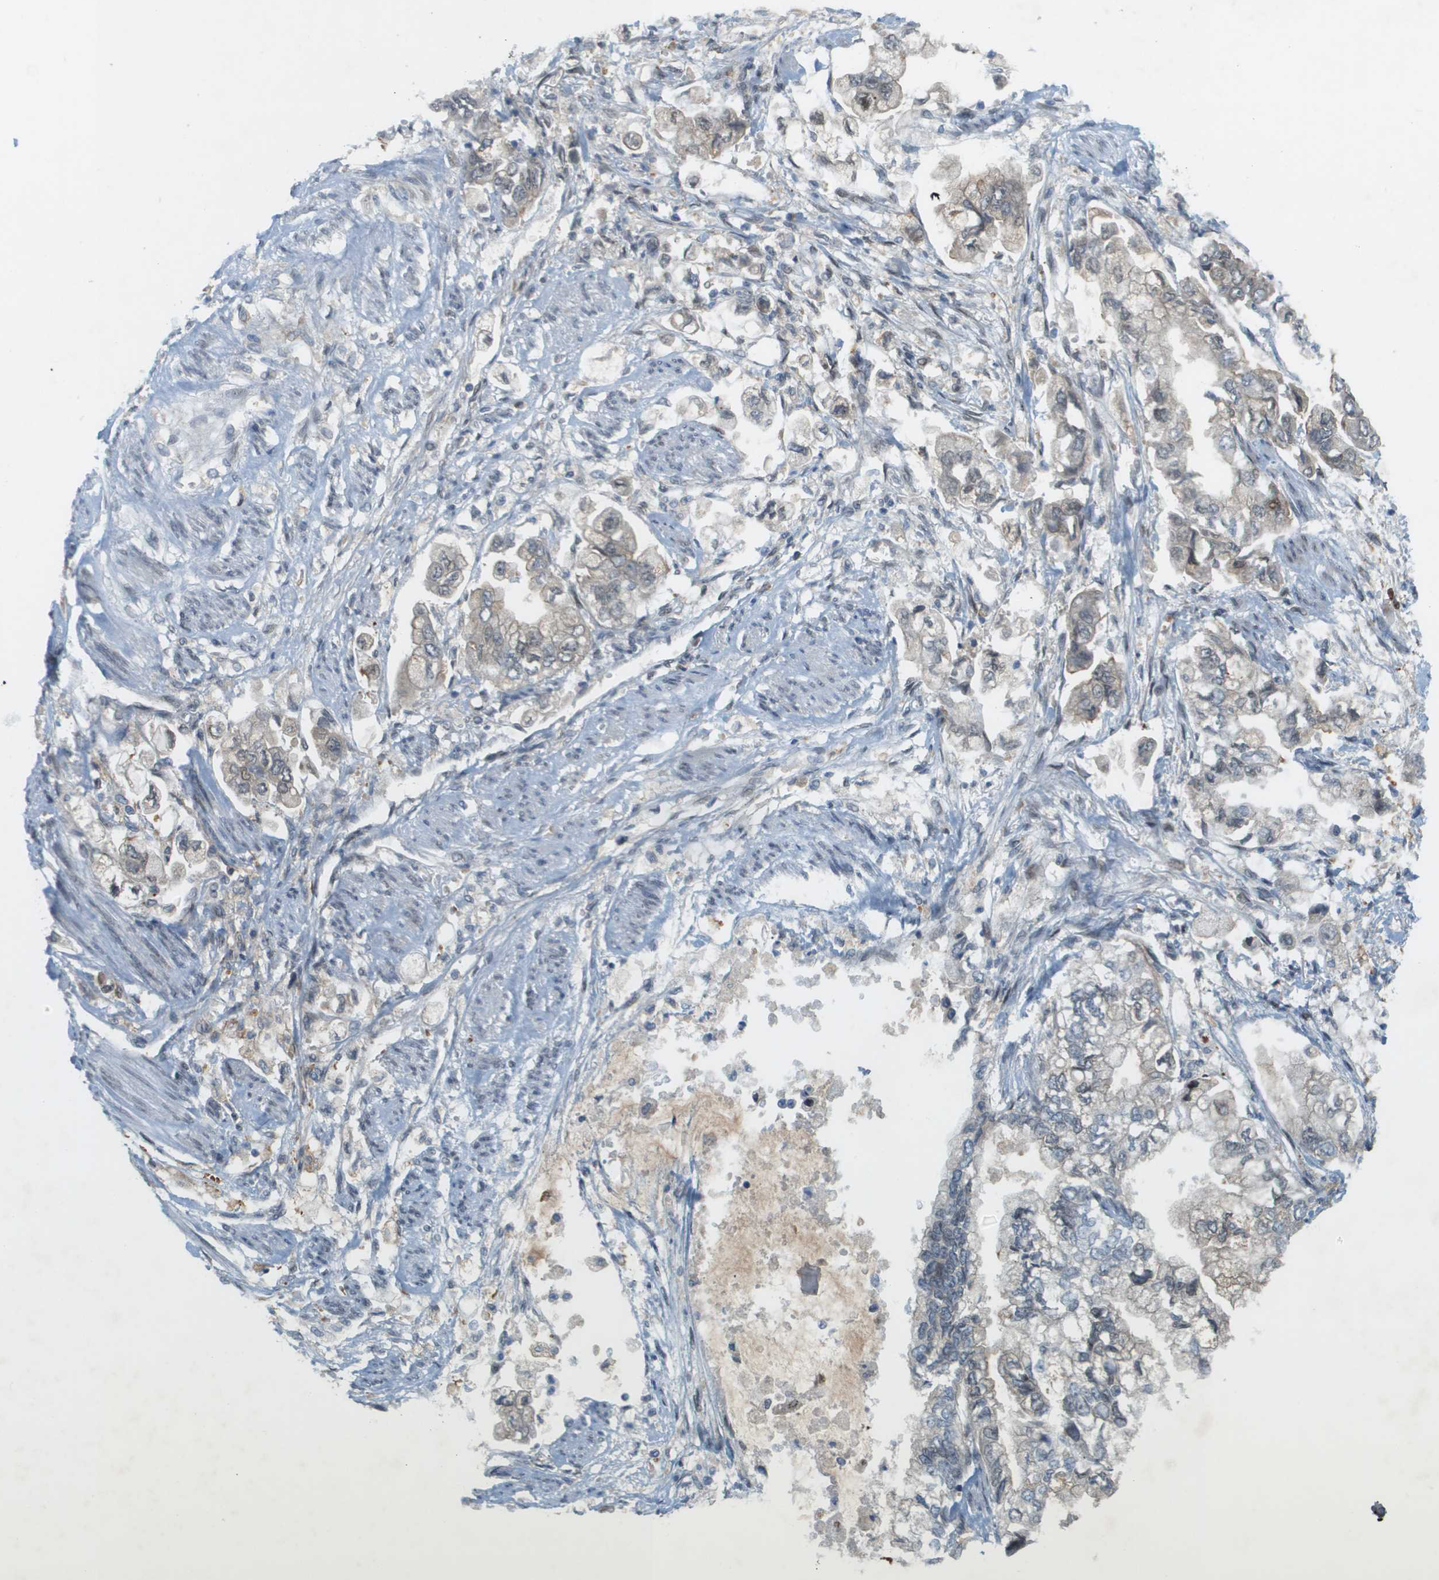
{"staining": {"intensity": "weak", "quantity": "<25%", "location": "cytoplasmic/membranous"}, "tissue": "stomach cancer", "cell_type": "Tumor cells", "image_type": "cancer", "snomed": [{"axis": "morphology", "description": "Normal tissue, NOS"}, {"axis": "morphology", "description": "Adenocarcinoma, NOS"}, {"axis": "topography", "description": "Stomach"}], "caption": "Immunohistochemistry of stomach cancer (adenocarcinoma) displays no staining in tumor cells.", "gene": "CACNB4", "patient": {"sex": "male", "age": 62}}